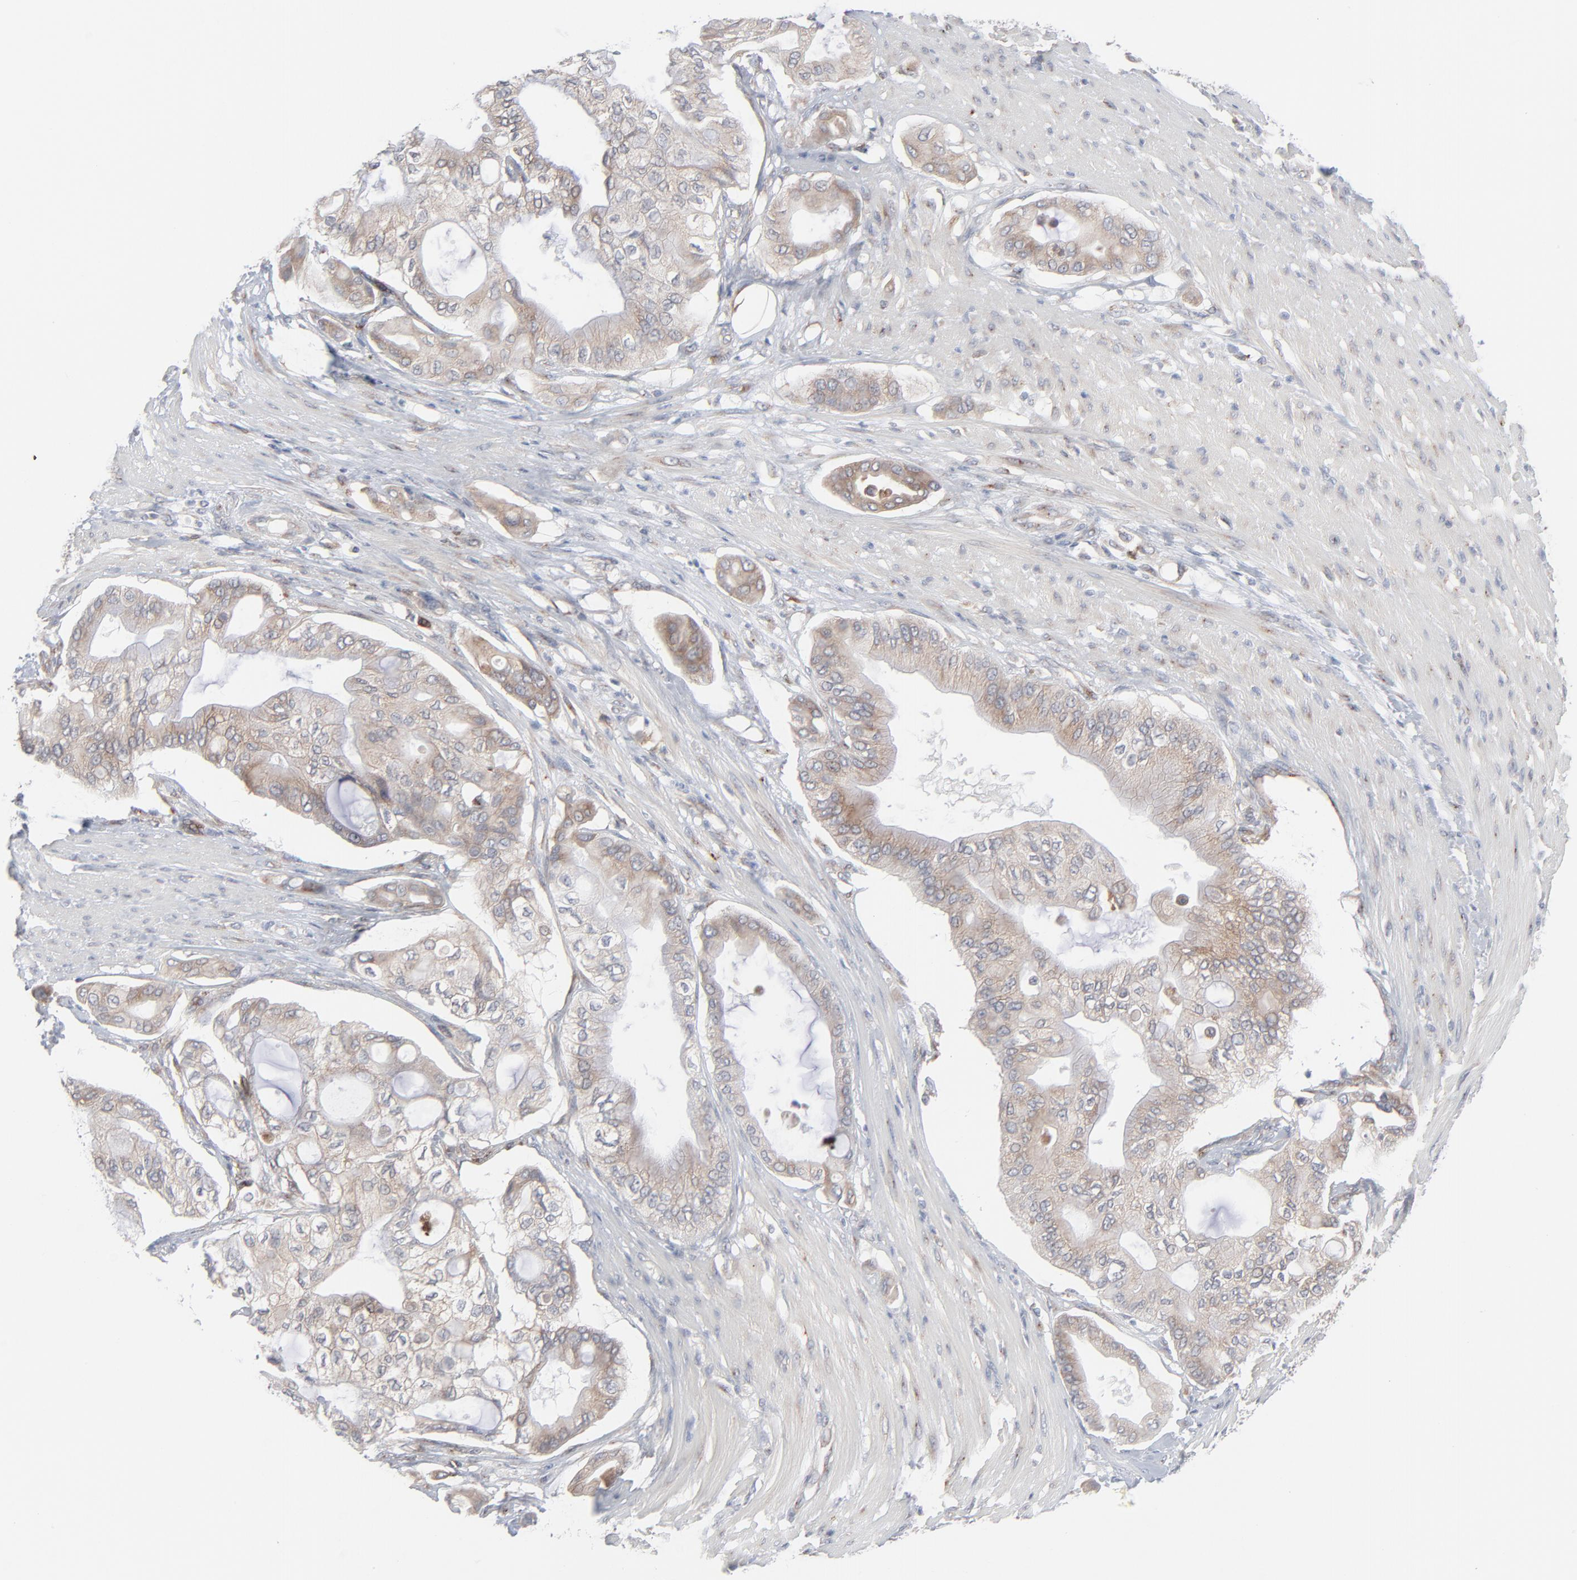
{"staining": {"intensity": "weak", "quantity": ">75%", "location": "cytoplasmic/membranous"}, "tissue": "pancreatic cancer", "cell_type": "Tumor cells", "image_type": "cancer", "snomed": [{"axis": "morphology", "description": "Adenocarcinoma, NOS"}, {"axis": "morphology", "description": "Adenocarcinoma, metastatic, NOS"}, {"axis": "topography", "description": "Lymph node"}, {"axis": "topography", "description": "Pancreas"}, {"axis": "topography", "description": "Duodenum"}], "caption": "Immunohistochemistry (DAB (3,3'-diaminobenzidine)) staining of pancreatic adenocarcinoma exhibits weak cytoplasmic/membranous protein staining in about >75% of tumor cells.", "gene": "KDSR", "patient": {"sex": "female", "age": 64}}